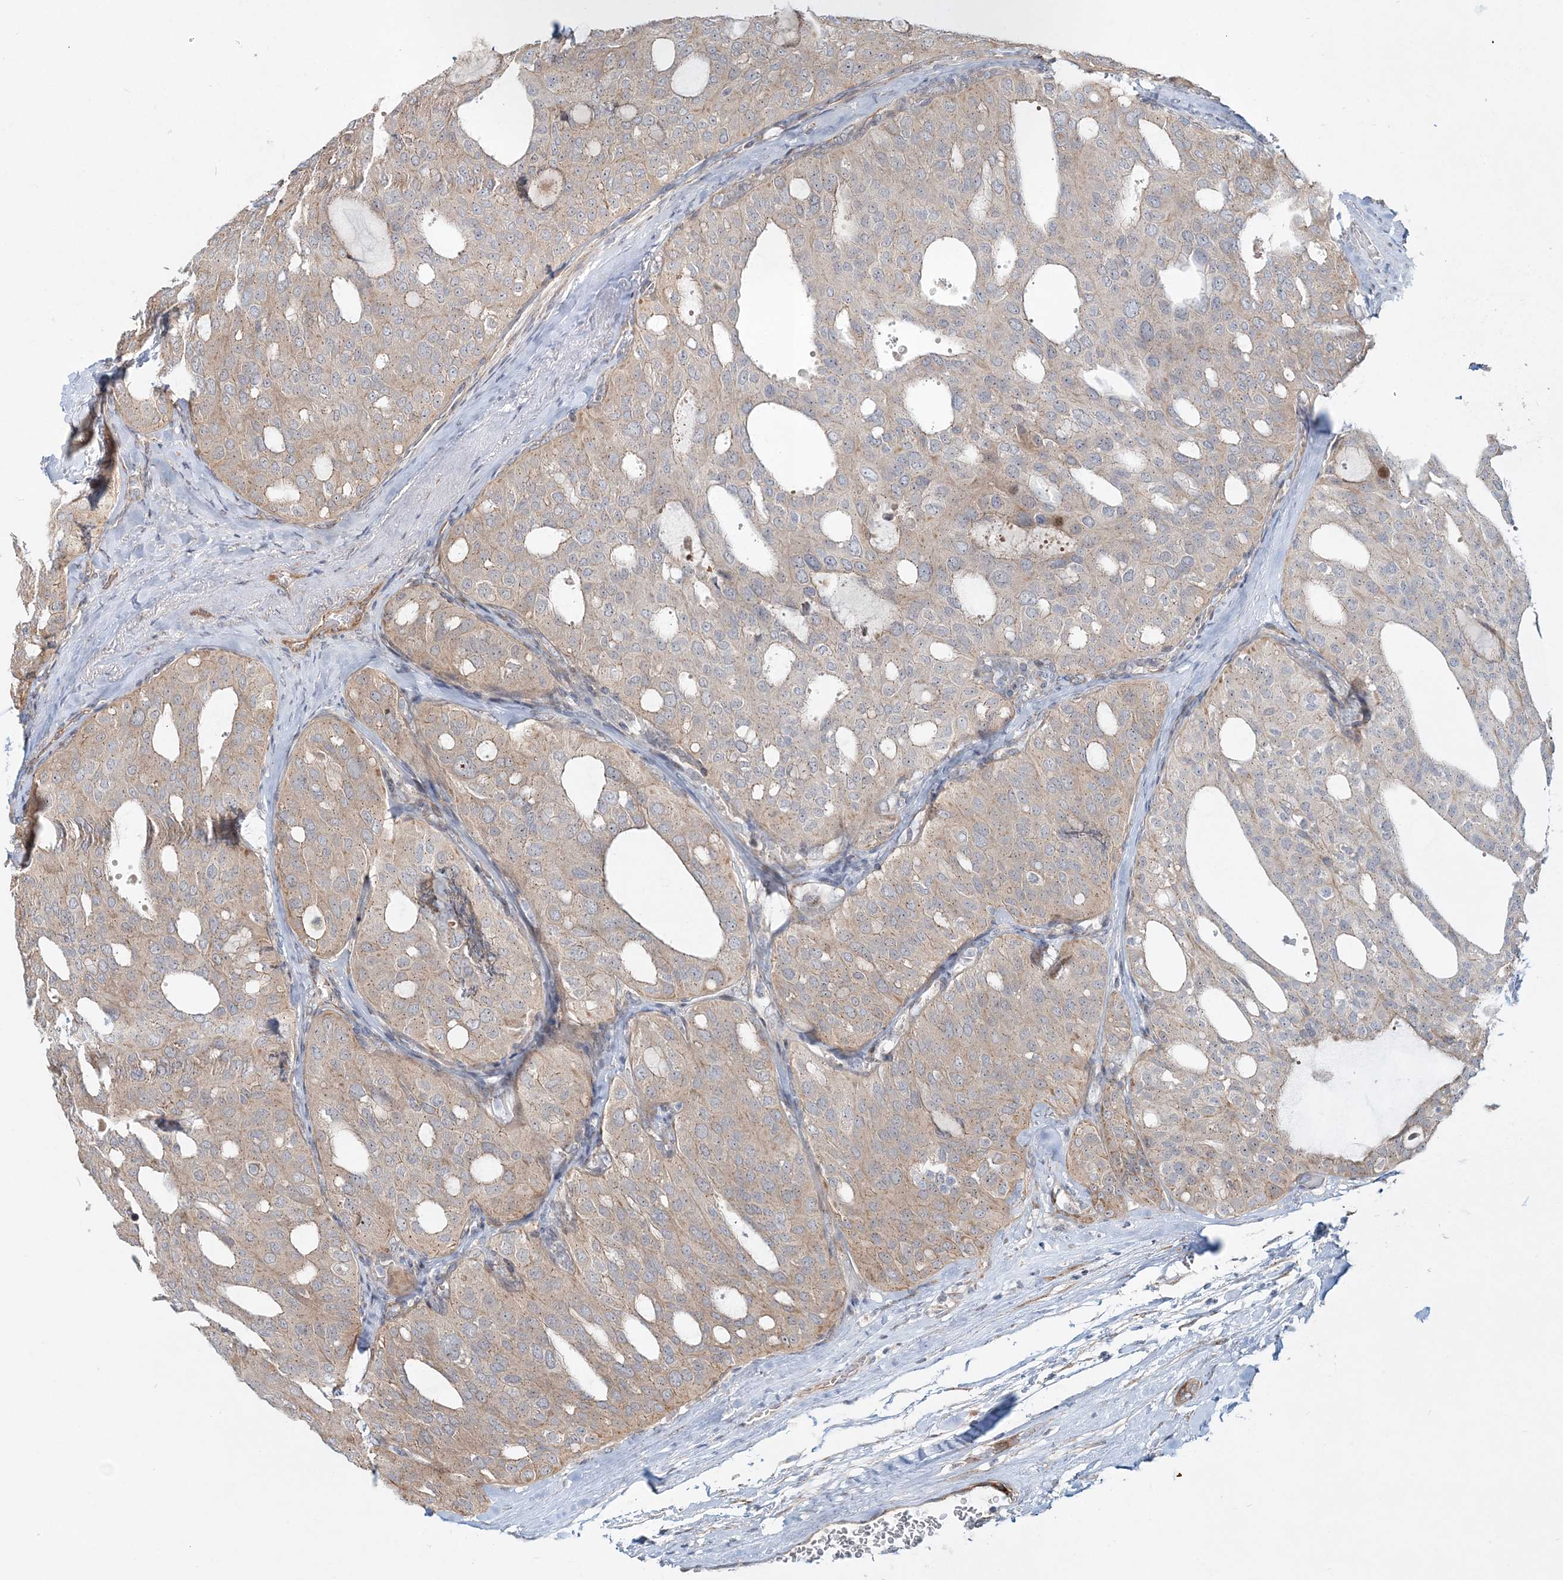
{"staining": {"intensity": "weak", "quantity": "25%-75%", "location": "cytoplasmic/membranous"}, "tissue": "thyroid cancer", "cell_type": "Tumor cells", "image_type": "cancer", "snomed": [{"axis": "morphology", "description": "Follicular adenoma carcinoma, NOS"}, {"axis": "topography", "description": "Thyroid gland"}], "caption": "The immunohistochemical stain highlights weak cytoplasmic/membranous positivity in tumor cells of thyroid cancer (follicular adenoma carcinoma) tissue.", "gene": "CXXC5", "patient": {"sex": "male", "age": 75}}